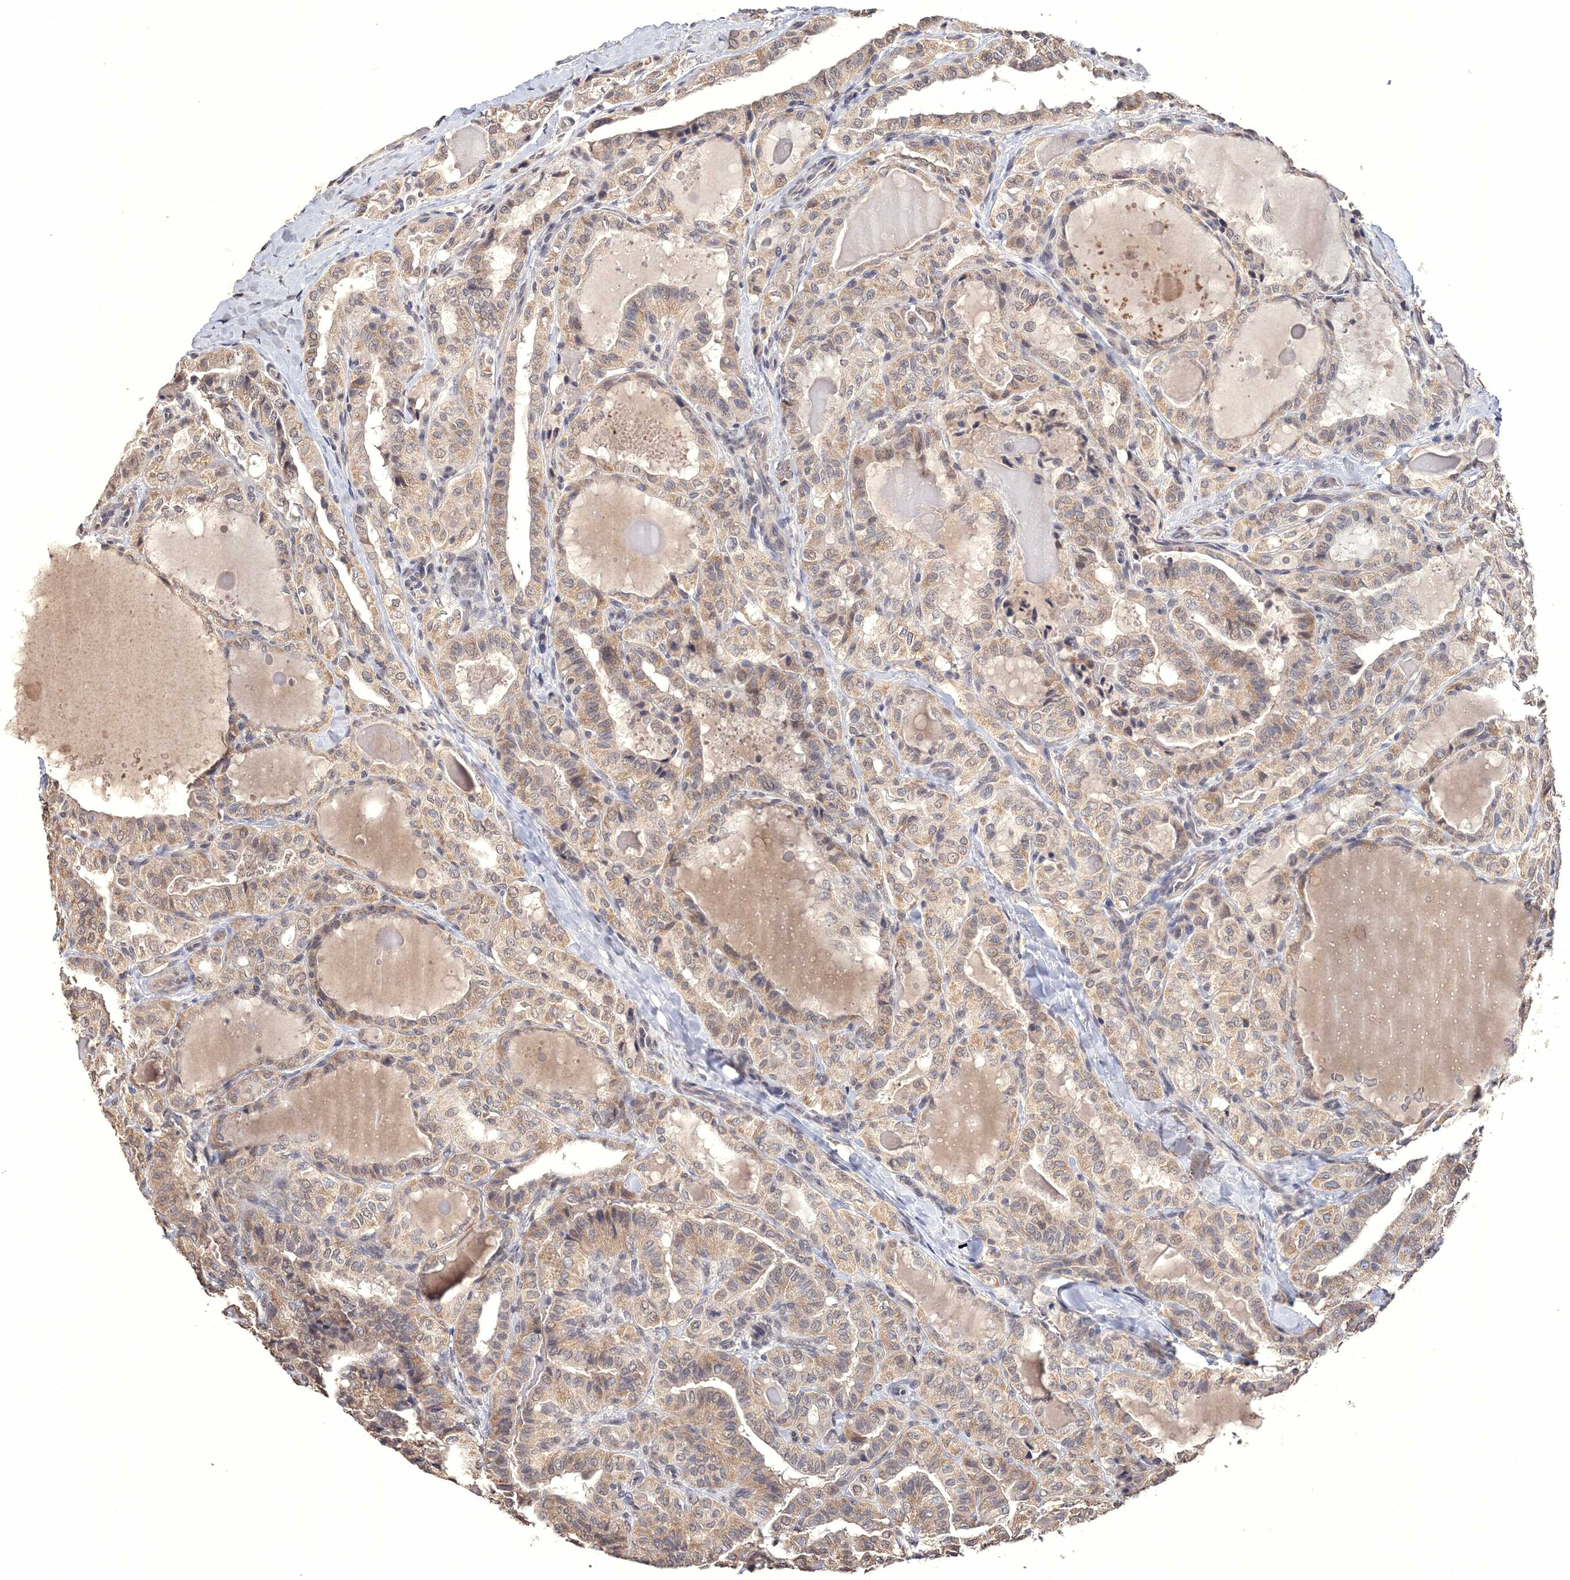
{"staining": {"intensity": "moderate", "quantity": ">75%", "location": "cytoplasmic/membranous"}, "tissue": "thyroid cancer", "cell_type": "Tumor cells", "image_type": "cancer", "snomed": [{"axis": "morphology", "description": "Papillary adenocarcinoma, NOS"}, {"axis": "topography", "description": "Thyroid gland"}], "caption": "Protein positivity by immunohistochemistry (IHC) demonstrates moderate cytoplasmic/membranous positivity in about >75% of tumor cells in thyroid cancer (papillary adenocarcinoma).", "gene": "GPN1", "patient": {"sex": "male", "age": 77}}